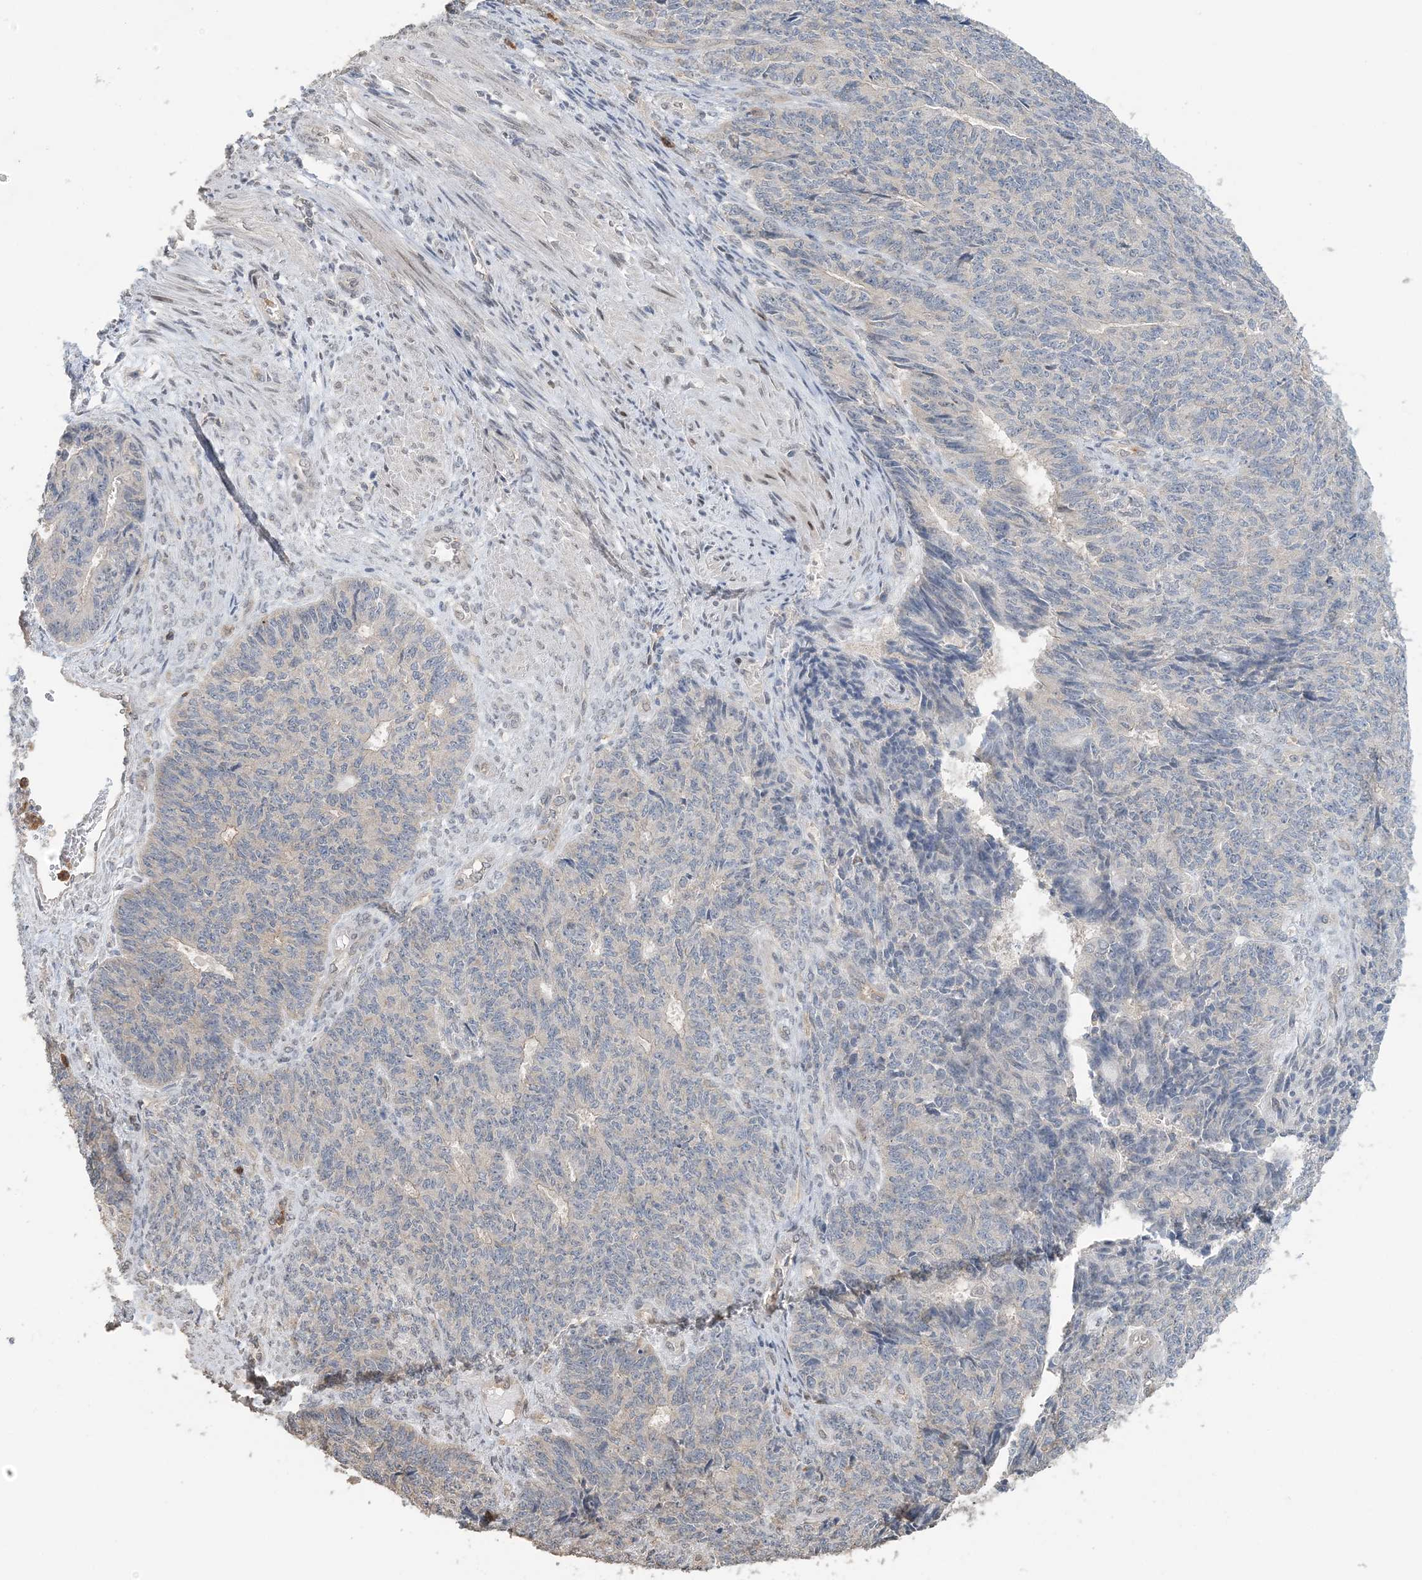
{"staining": {"intensity": "negative", "quantity": "none", "location": "none"}, "tissue": "endometrial cancer", "cell_type": "Tumor cells", "image_type": "cancer", "snomed": [{"axis": "morphology", "description": "Adenocarcinoma, NOS"}, {"axis": "topography", "description": "Endometrium"}], "caption": "IHC micrograph of neoplastic tissue: endometrial cancer (adenocarcinoma) stained with DAB (3,3'-diaminobenzidine) displays no significant protein staining in tumor cells.", "gene": "FAM110A", "patient": {"sex": "female", "age": 32}}